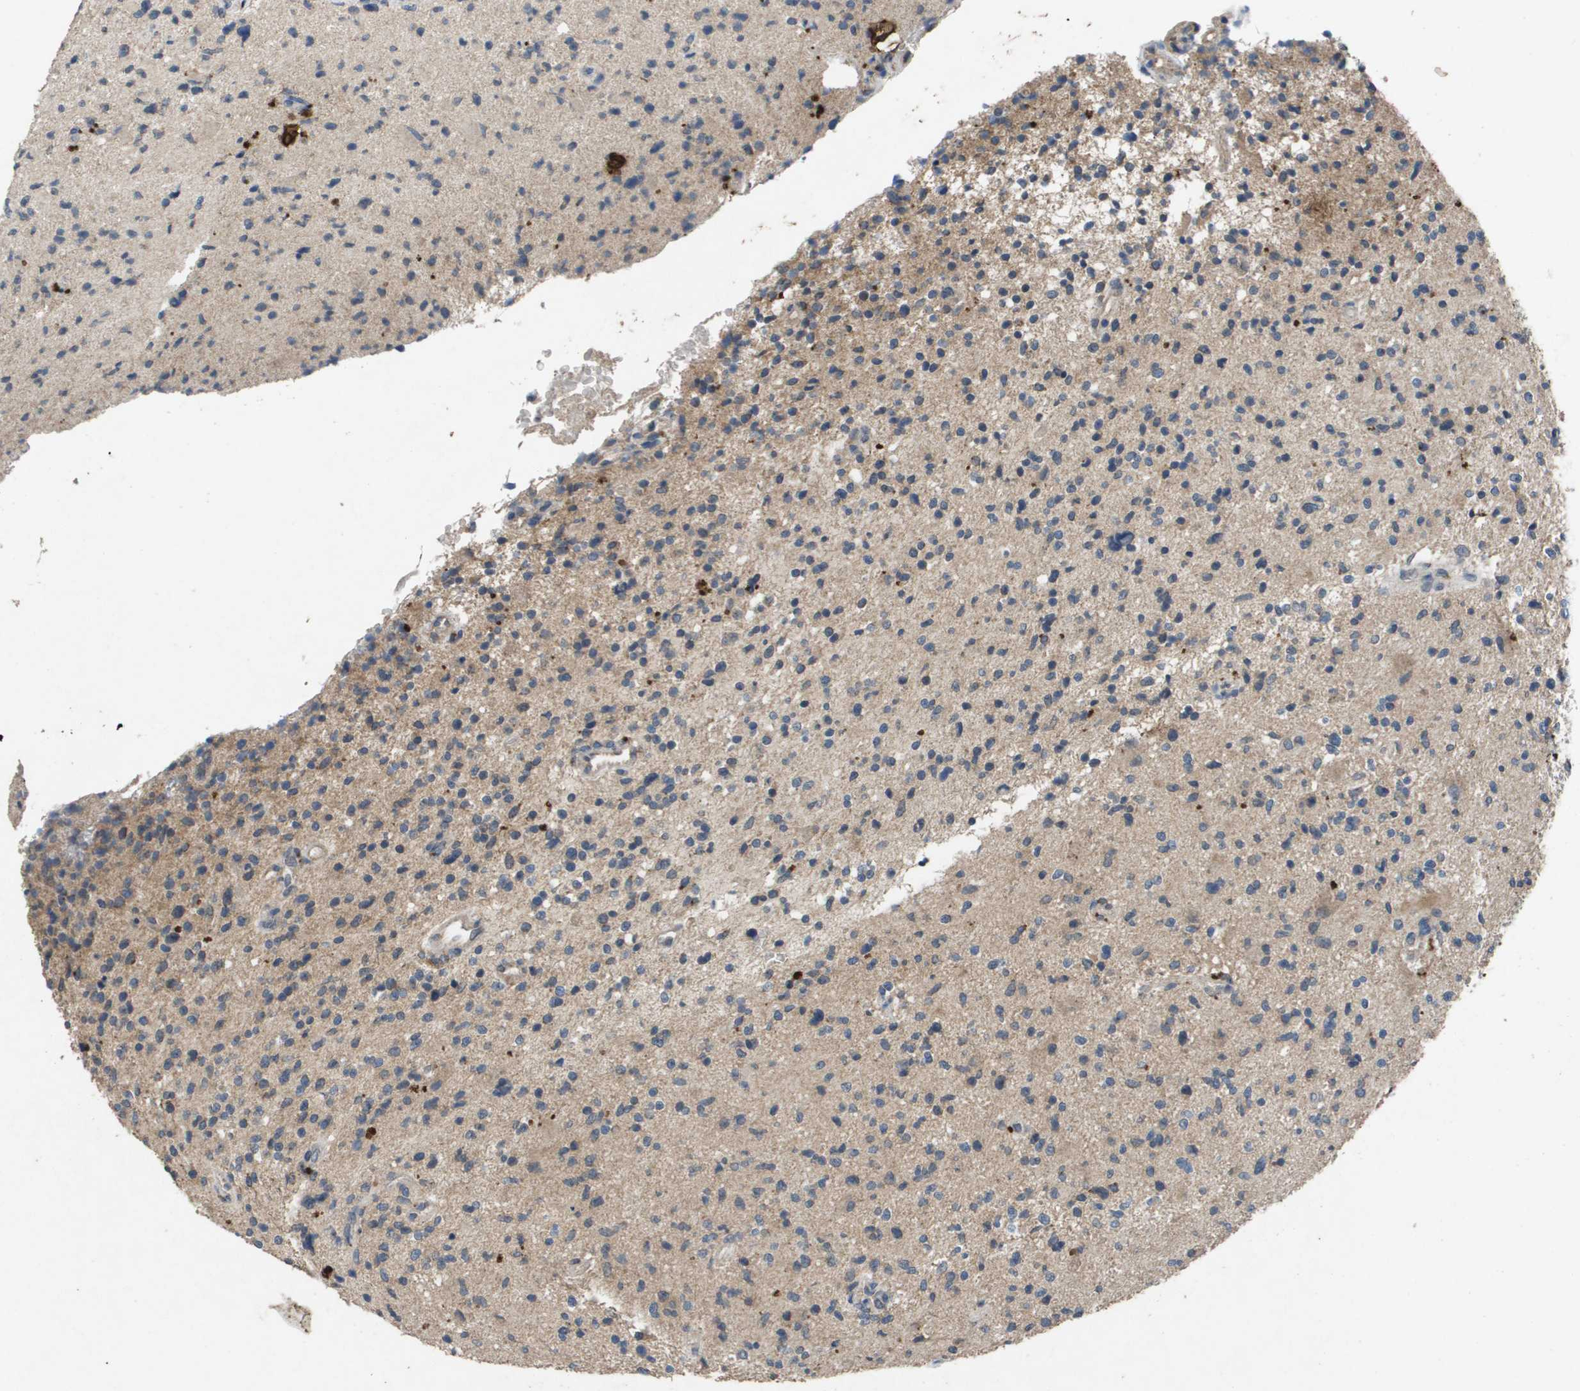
{"staining": {"intensity": "weak", "quantity": "<25%", "location": "cytoplasmic/membranous"}, "tissue": "glioma", "cell_type": "Tumor cells", "image_type": "cancer", "snomed": [{"axis": "morphology", "description": "Glioma, malignant, High grade"}, {"axis": "topography", "description": "Brain"}], "caption": "DAB immunohistochemical staining of human high-grade glioma (malignant) demonstrates no significant positivity in tumor cells.", "gene": "PROC", "patient": {"sex": "male", "age": 48}}